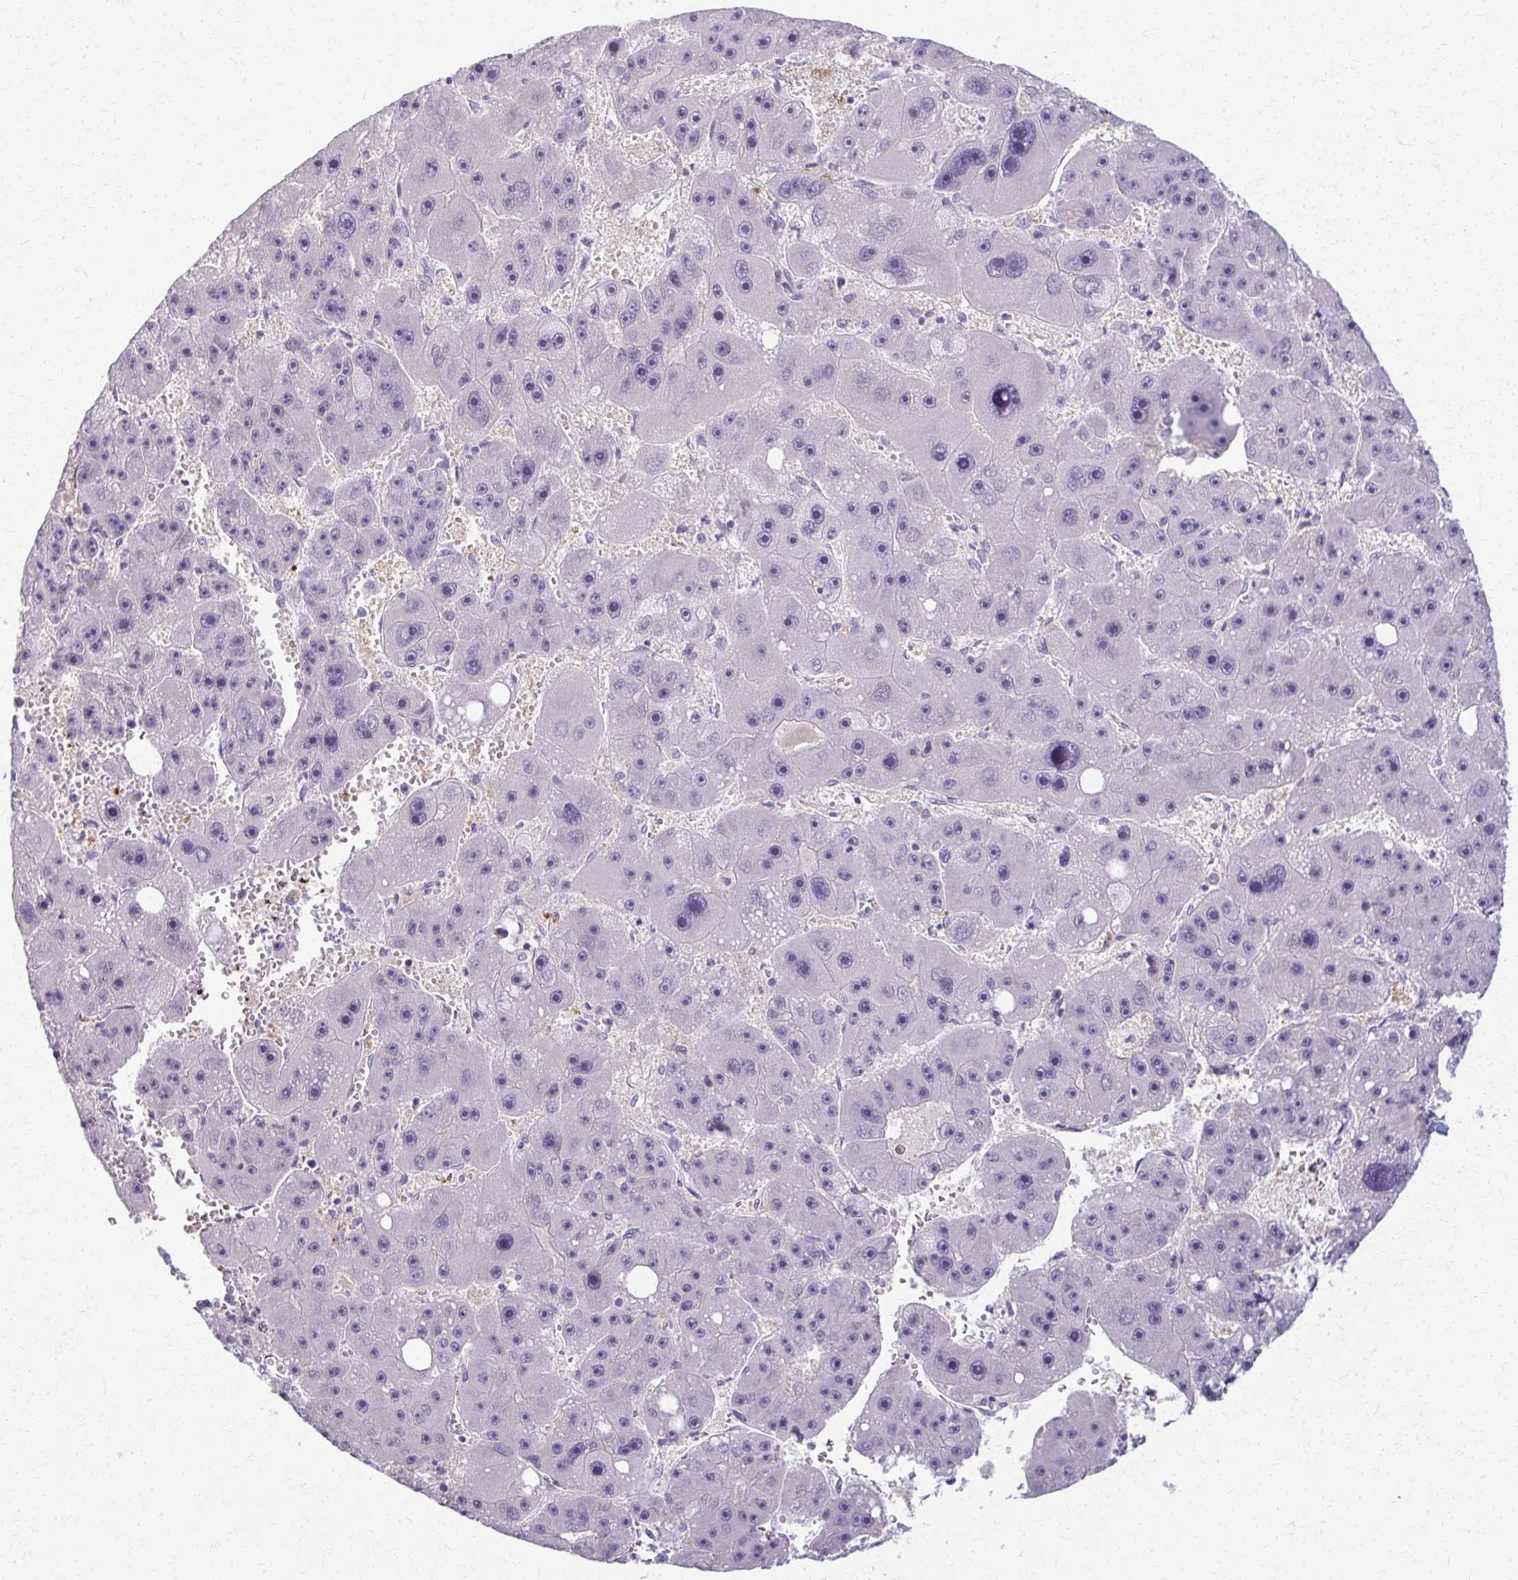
{"staining": {"intensity": "negative", "quantity": "none", "location": "none"}, "tissue": "liver cancer", "cell_type": "Tumor cells", "image_type": "cancer", "snomed": [{"axis": "morphology", "description": "Carcinoma, Hepatocellular, NOS"}, {"axis": "topography", "description": "Liver"}], "caption": "Immunohistochemistry image of human hepatocellular carcinoma (liver) stained for a protein (brown), which displays no staining in tumor cells.", "gene": "OR4M1", "patient": {"sex": "female", "age": 61}}